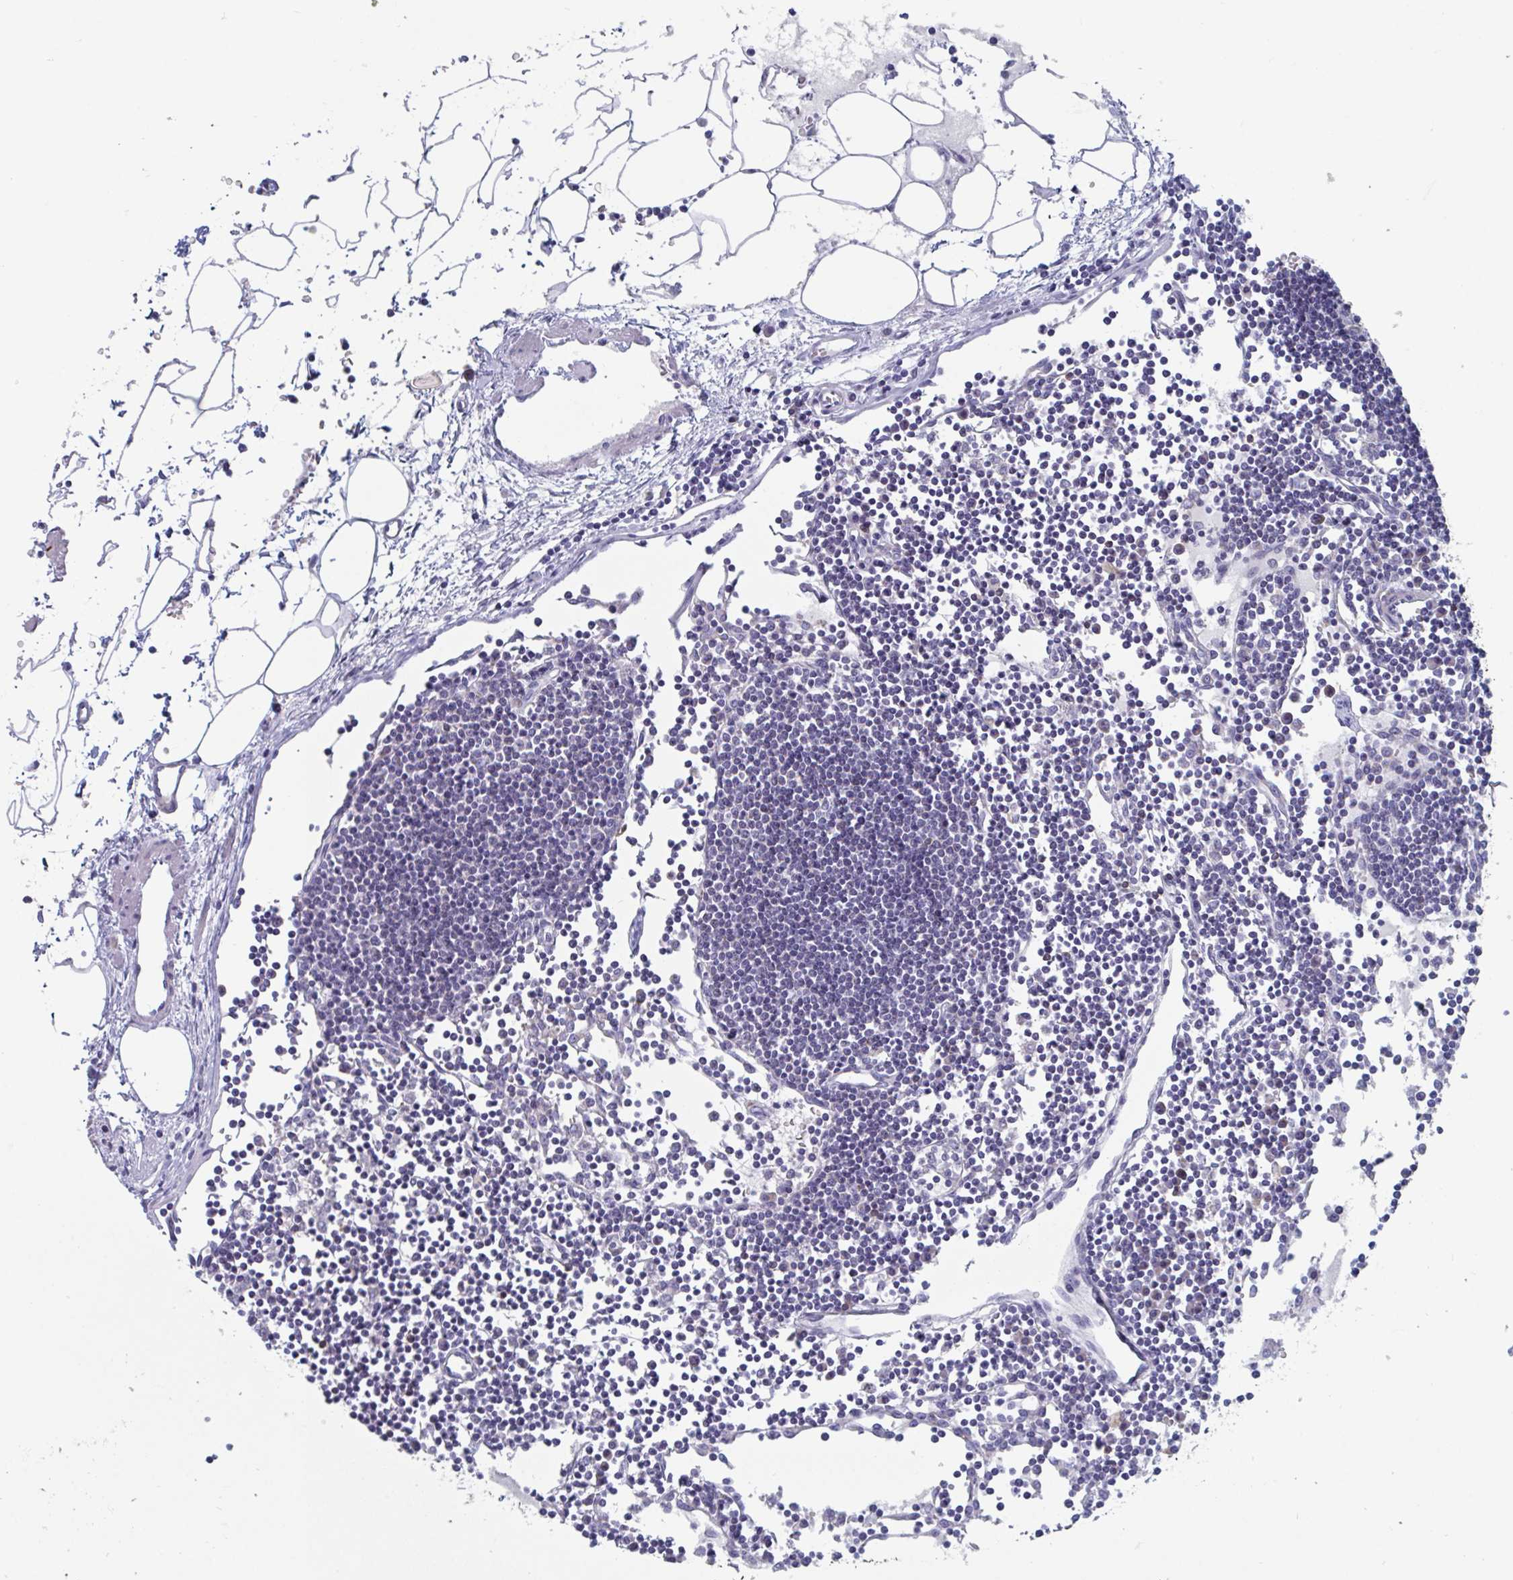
{"staining": {"intensity": "moderate", "quantity": "<25%", "location": "cytoplasmic/membranous"}, "tissue": "lymph node", "cell_type": "Germinal center cells", "image_type": "normal", "snomed": [{"axis": "morphology", "description": "Normal tissue, NOS"}, {"axis": "topography", "description": "Lymph node"}], "caption": "Immunohistochemistry (DAB (3,3'-diaminobenzidine)) staining of benign lymph node shows moderate cytoplasmic/membranous protein positivity in about <25% of germinal center cells.", "gene": "MRPL53", "patient": {"sex": "female", "age": 65}}